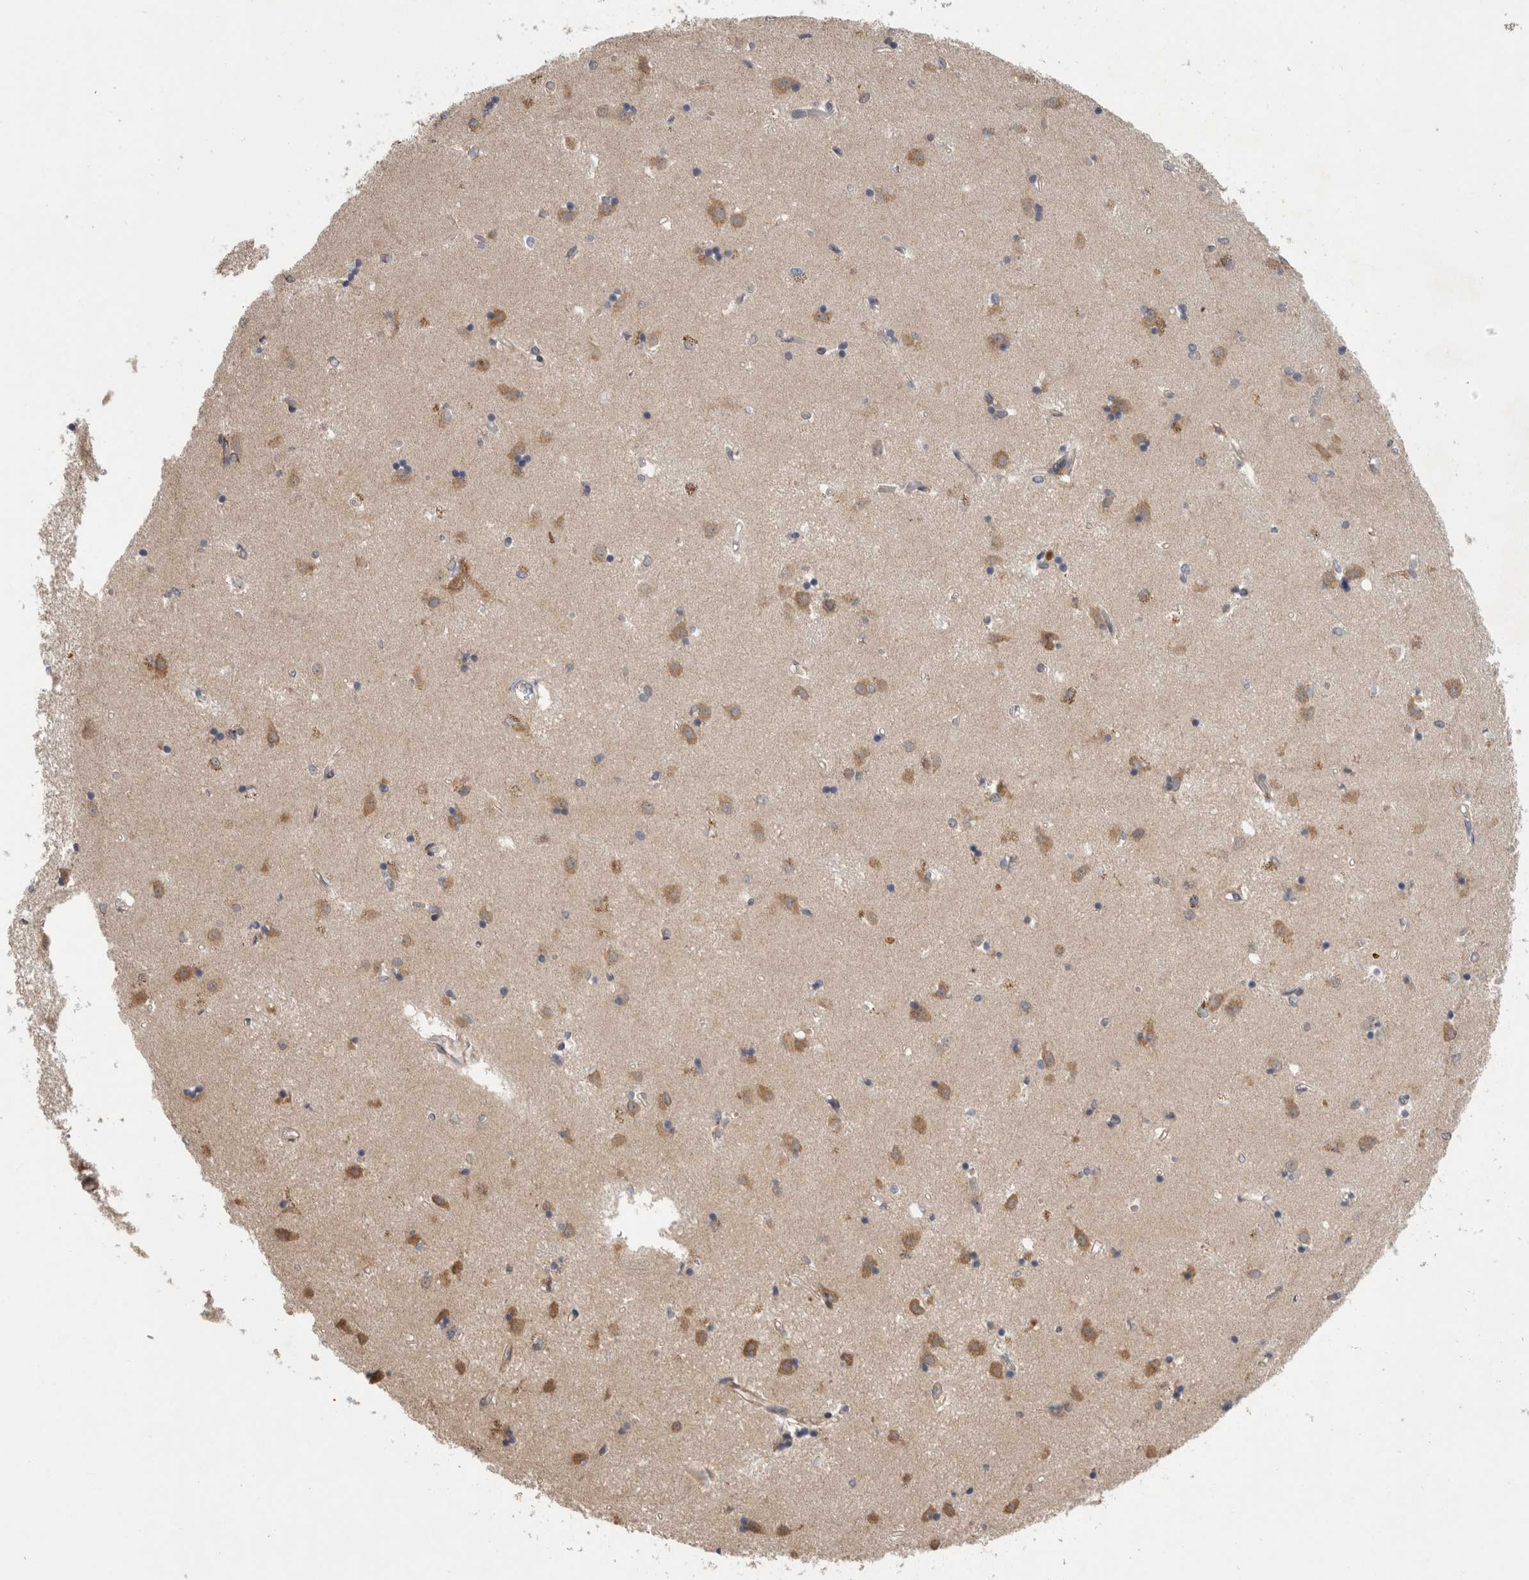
{"staining": {"intensity": "negative", "quantity": "none", "location": "none"}, "tissue": "caudate", "cell_type": "Glial cells", "image_type": "normal", "snomed": [{"axis": "morphology", "description": "Normal tissue, NOS"}, {"axis": "topography", "description": "Lateral ventricle wall"}], "caption": "A photomicrograph of caudate stained for a protein shows no brown staining in glial cells.", "gene": "PARP6", "patient": {"sex": "male", "age": 45}}